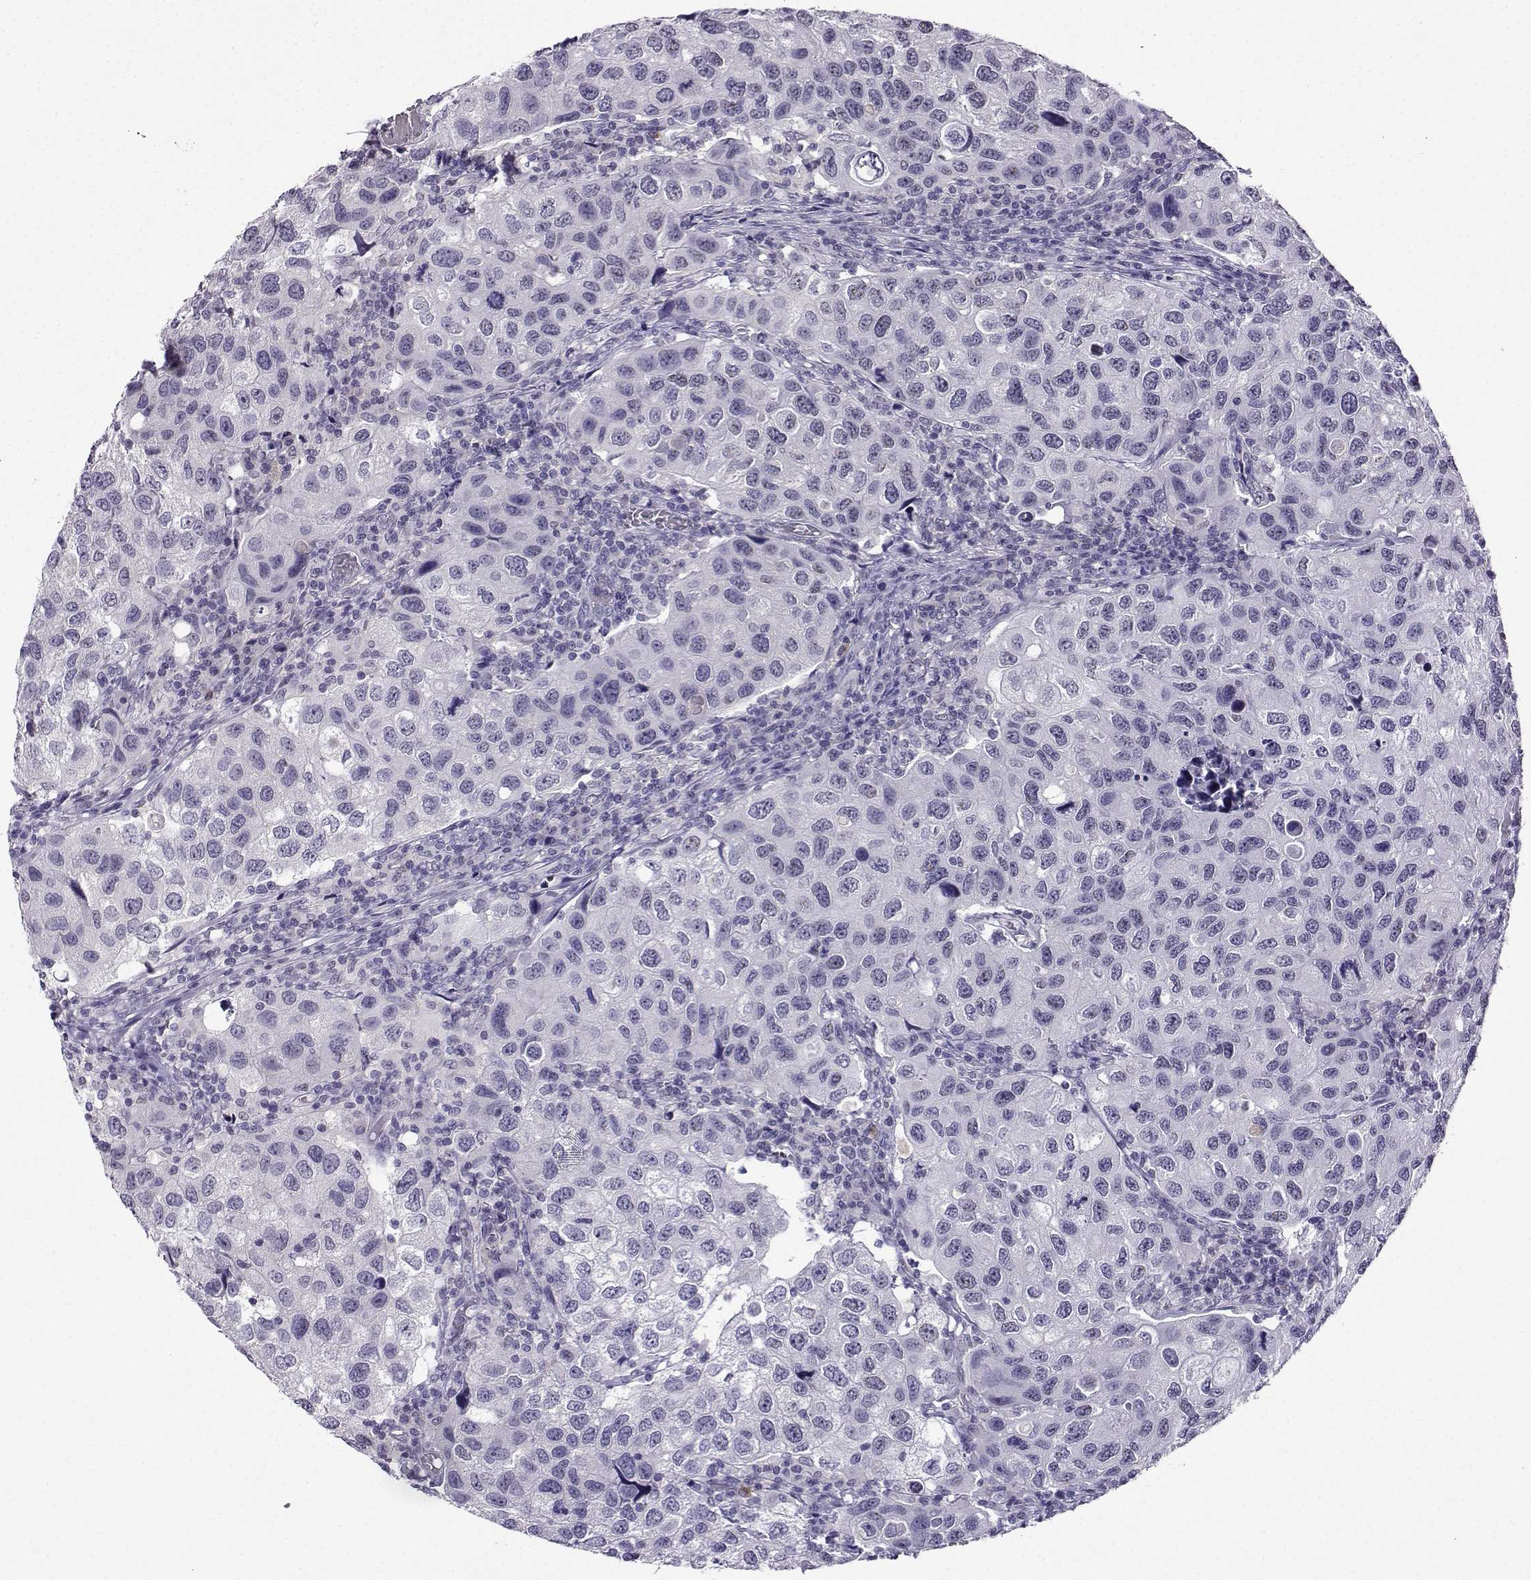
{"staining": {"intensity": "negative", "quantity": "none", "location": "none"}, "tissue": "urothelial cancer", "cell_type": "Tumor cells", "image_type": "cancer", "snomed": [{"axis": "morphology", "description": "Urothelial carcinoma, High grade"}, {"axis": "topography", "description": "Urinary bladder"}], "caption": "This histopathology image is of urothelial cancer stained with immunohistochemistry to label a protein in brown with the nuclei are counter-stained blue. There is no staining in tumor cells.", "gene": "LRFN2", "patient": {"sex": "male", "age": 79}}